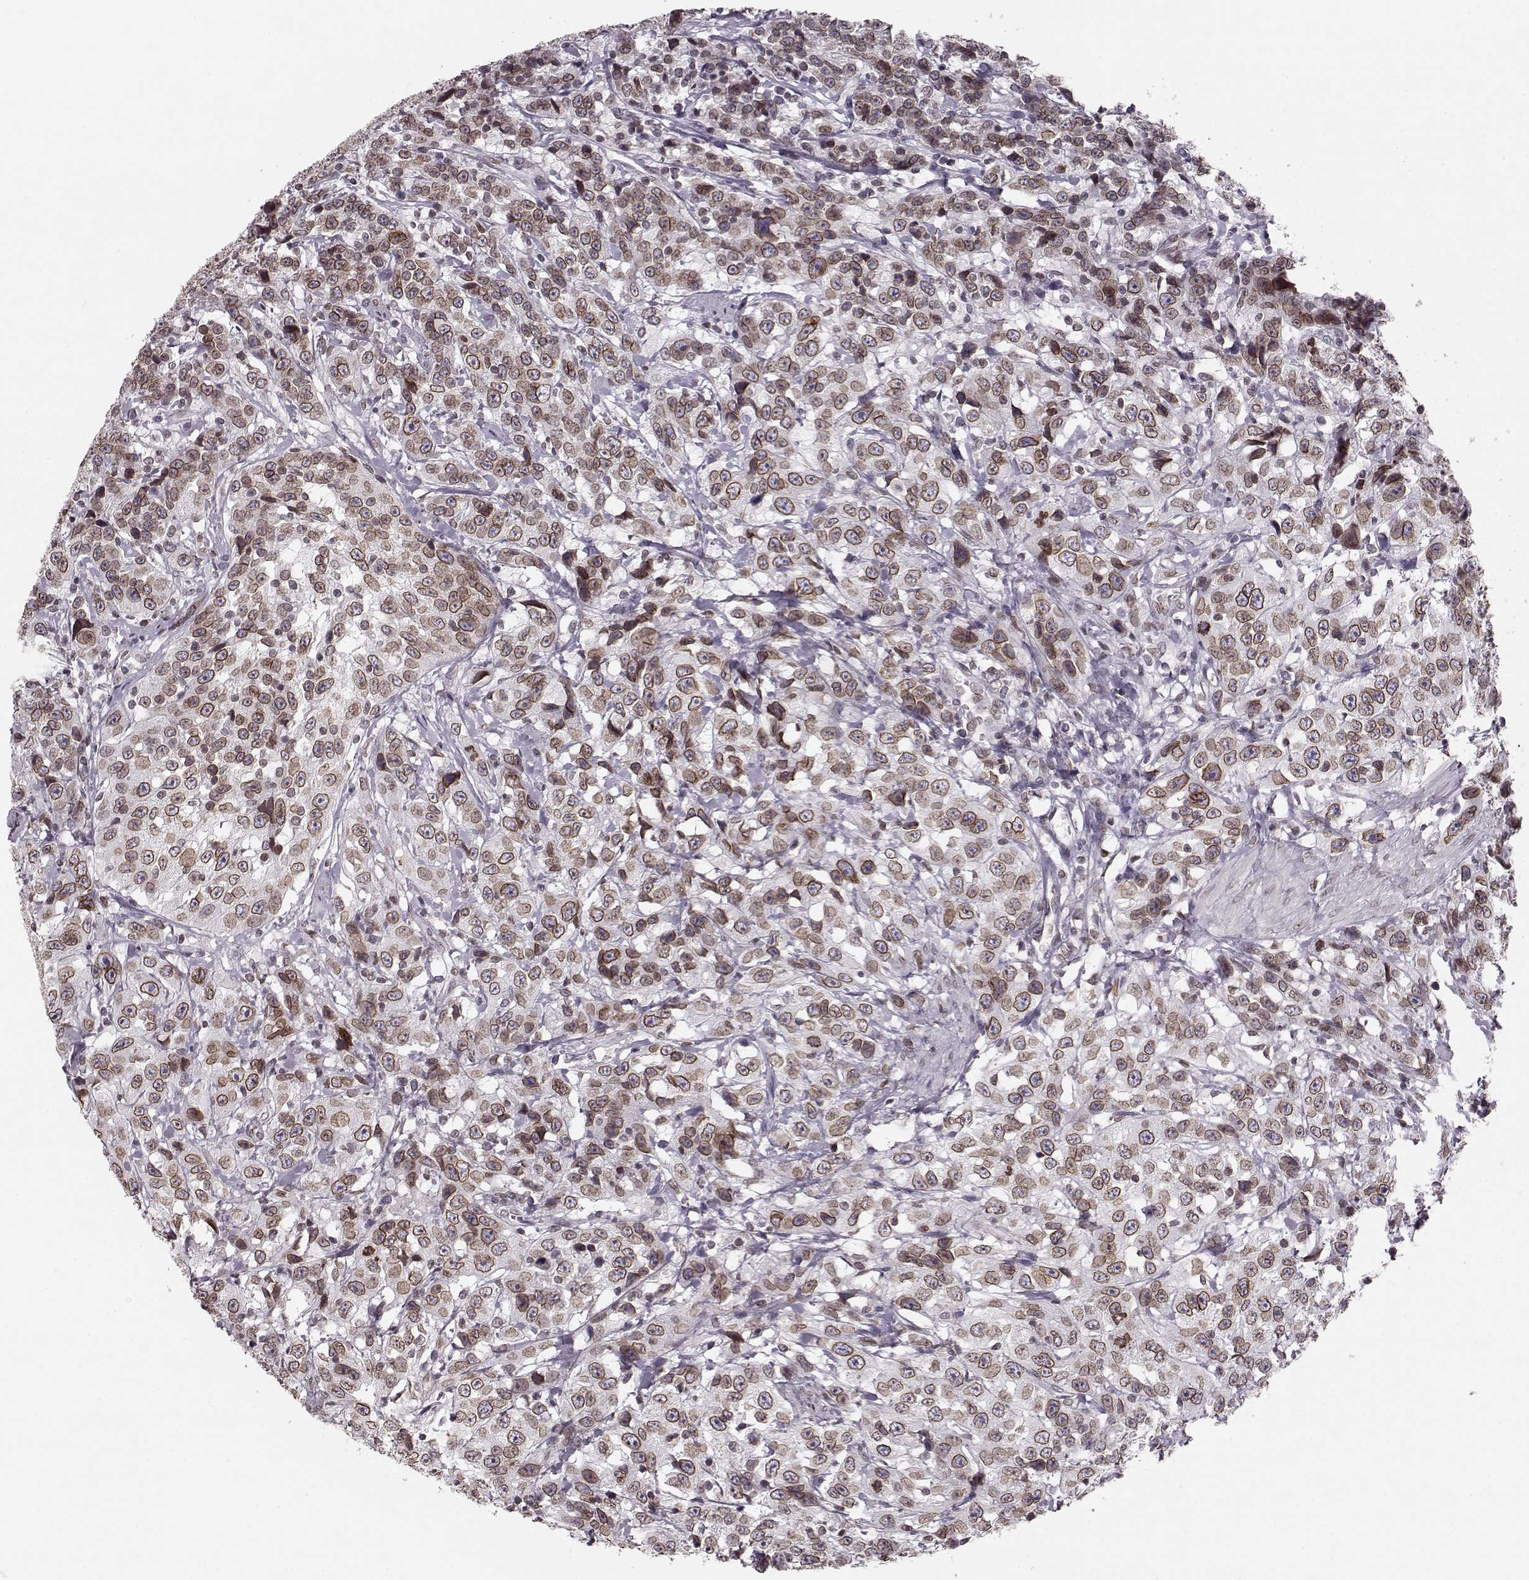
{"staining": {"intensity": "moderate", "quantity": ">75%", "location": "cytoplasmic/membranous,nuclear"}, "tissue": "urothelial cancer", "cell_type": "Tumor cells", "image_type": "cancer", "snomed": [{"axis": "morphology", "description": "Urothelial carcinoma, NOS"}, {"axis": "morphology", "description": "Urothelial carcinoma, High grade"}, {"axis": "topography", "description": "Urinary bladder"}], "caption": "Protein staining reveals moderate cytoplasmic/membranous and nuclear positivity in approximately >75% of tumor cells in transitional cell carcinoma.", "gene": "DCAF12", "patient": {"sex": "female", "age": 73}}